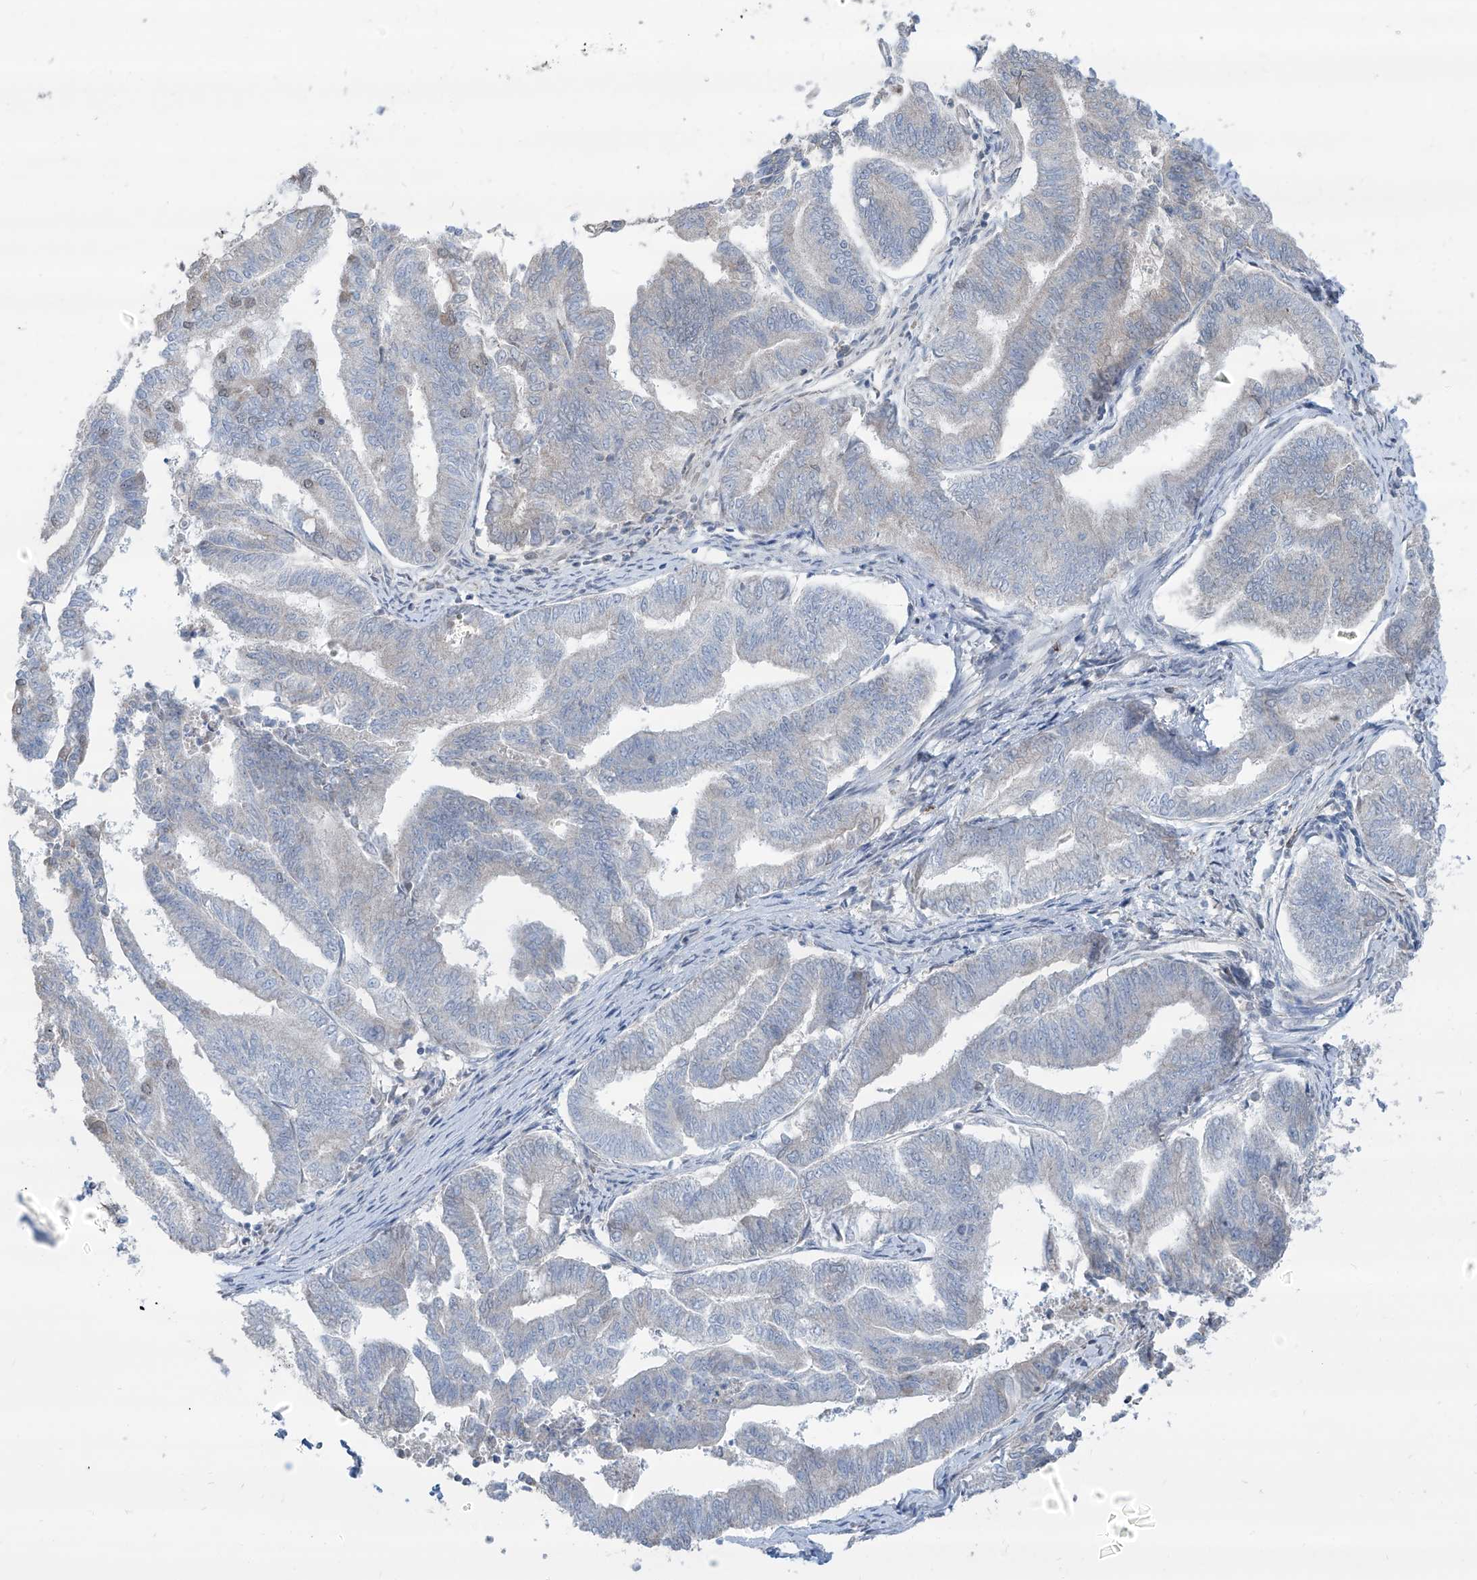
{"staining": {"intensity": "negative", "quantity": "none", "location": "none"}, "tissue": "endometrial cancer", "cell_type": "Tumor cells", "image_type": "cancer", "snomed": [{"axis": "morphology", "description": "Adenocarcinoma, NOS"}, {"axis": "topography", "description": "Endometrium"}], "caption": "An image of human endometrial adenocarcinoma is negative for staining in tumor cells.", "gene": "ZBTB48", "patient": {"sex": "female", "age": 79}}